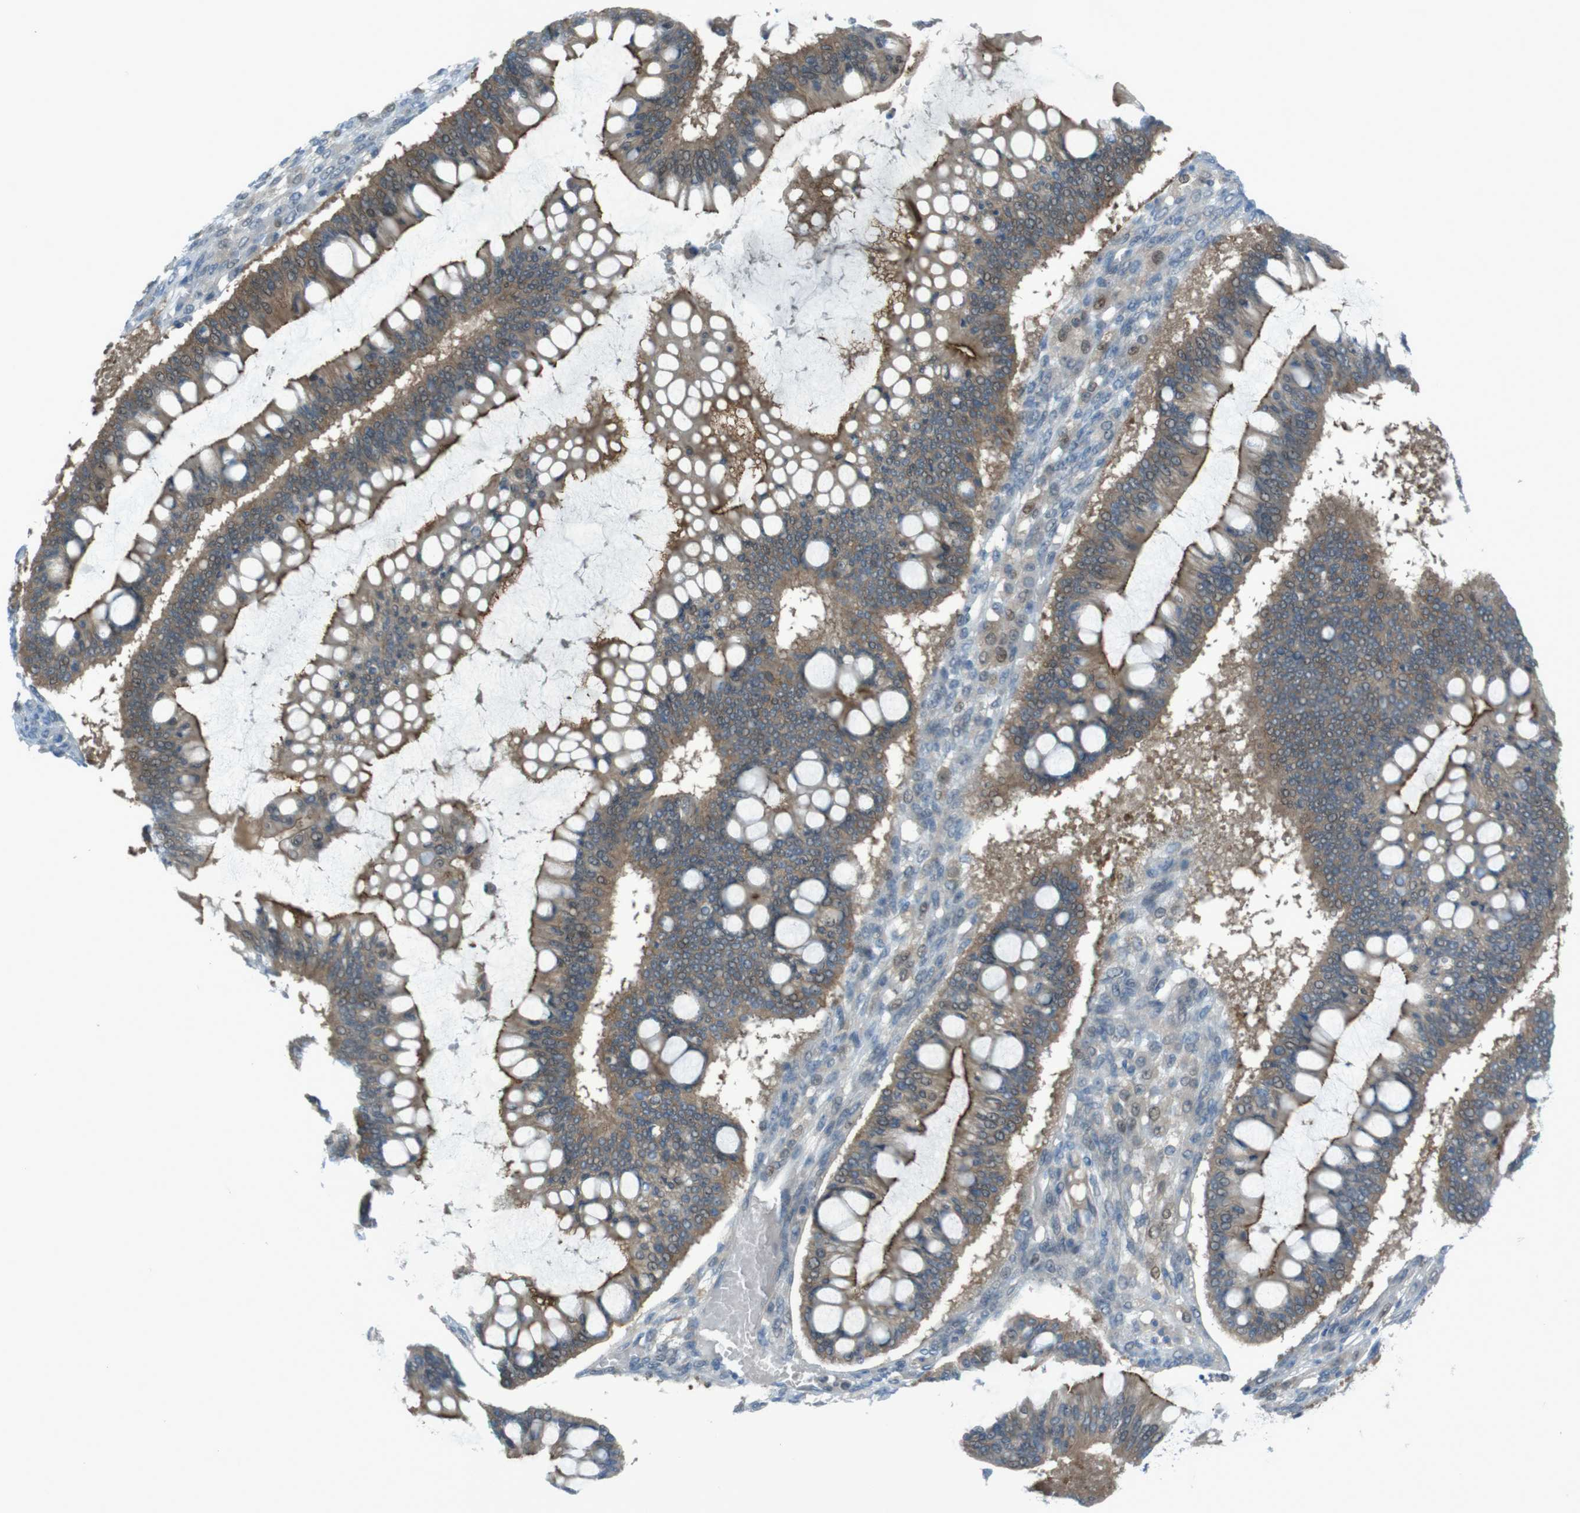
{"staining": {"intensity": "moderate", "quantity": ">75%", "location": "cytoplasmic/membranous"}, "tissue": "ovarian cancer", "cell_type": "Tumor cells", "image_type": "cancer", "snomed": [{"axis": "morphology", "description": "Cystadenocarcinoma, mucinous, NOS"}, {"axis": "topography", "description": "Ovary"}], "caption": "Mucinous cystadenocarcinoma (ovarian) stained with immunohistochemistry (IHC) reveals moderate cytoplasmic/membranous expression in about >75% of tumor cells. The staining is performed using DAB brown chromogen to label protein expression. The nuclei are counter-stained blue using hematoxylin.", "gene": "ZDHHC20", "patient": {"sex": "female", "age": 73}}